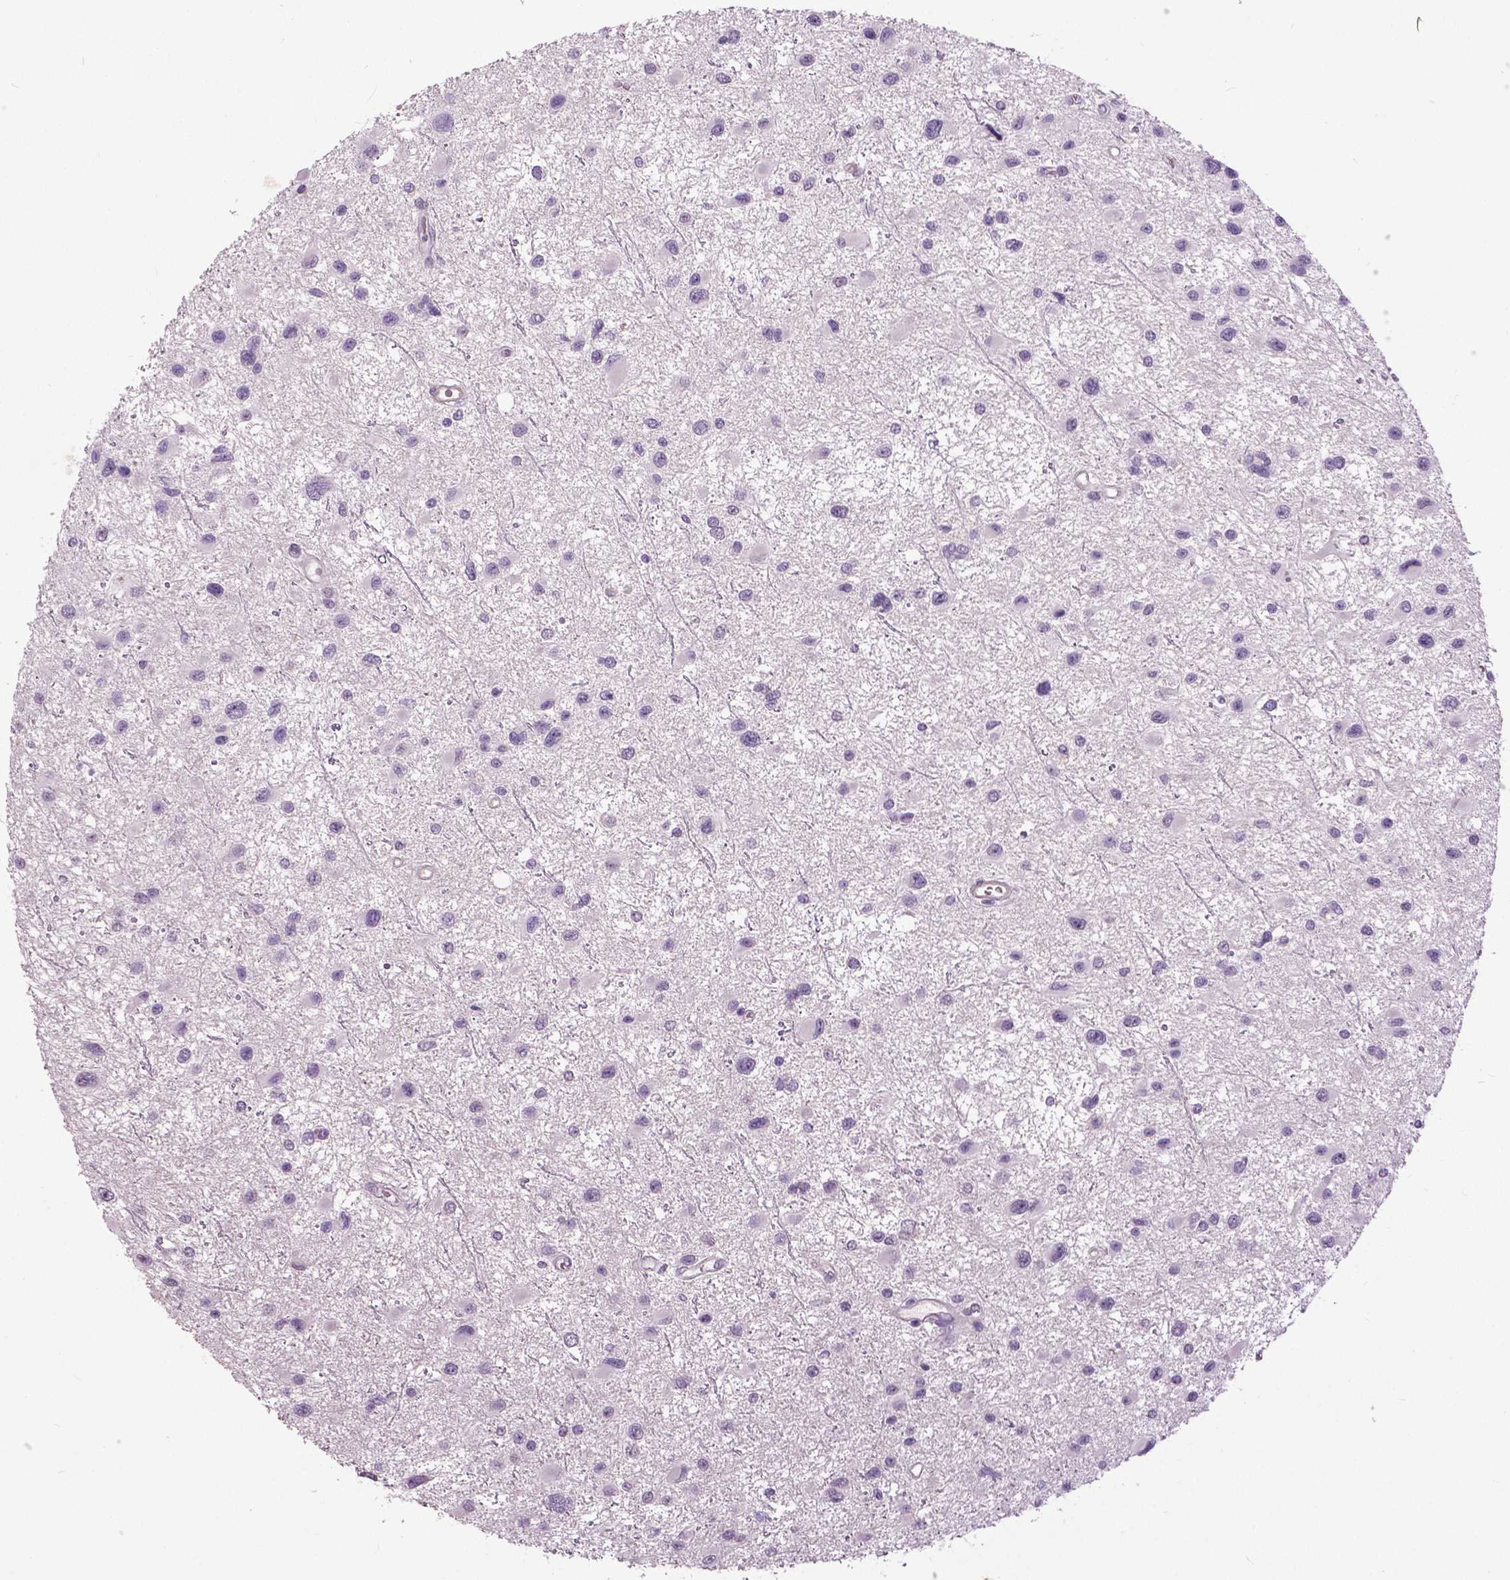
{"staining": {"intensity": "negative", "quantity": "none", "location": "none"}, "tissue": "glioma", "cell_type": "Tumor cells", "image_type": "cancer", "snomed": [{"axis": "morphology", "description": "Glioma, malignant, Low grade"}, {"axis": "topography", "description": "Brain"}], "caption": "Tumor cells show no significant expression in glioma.", "gene": "FOXA1", "patient": {"sex": "female", "age": 32}}